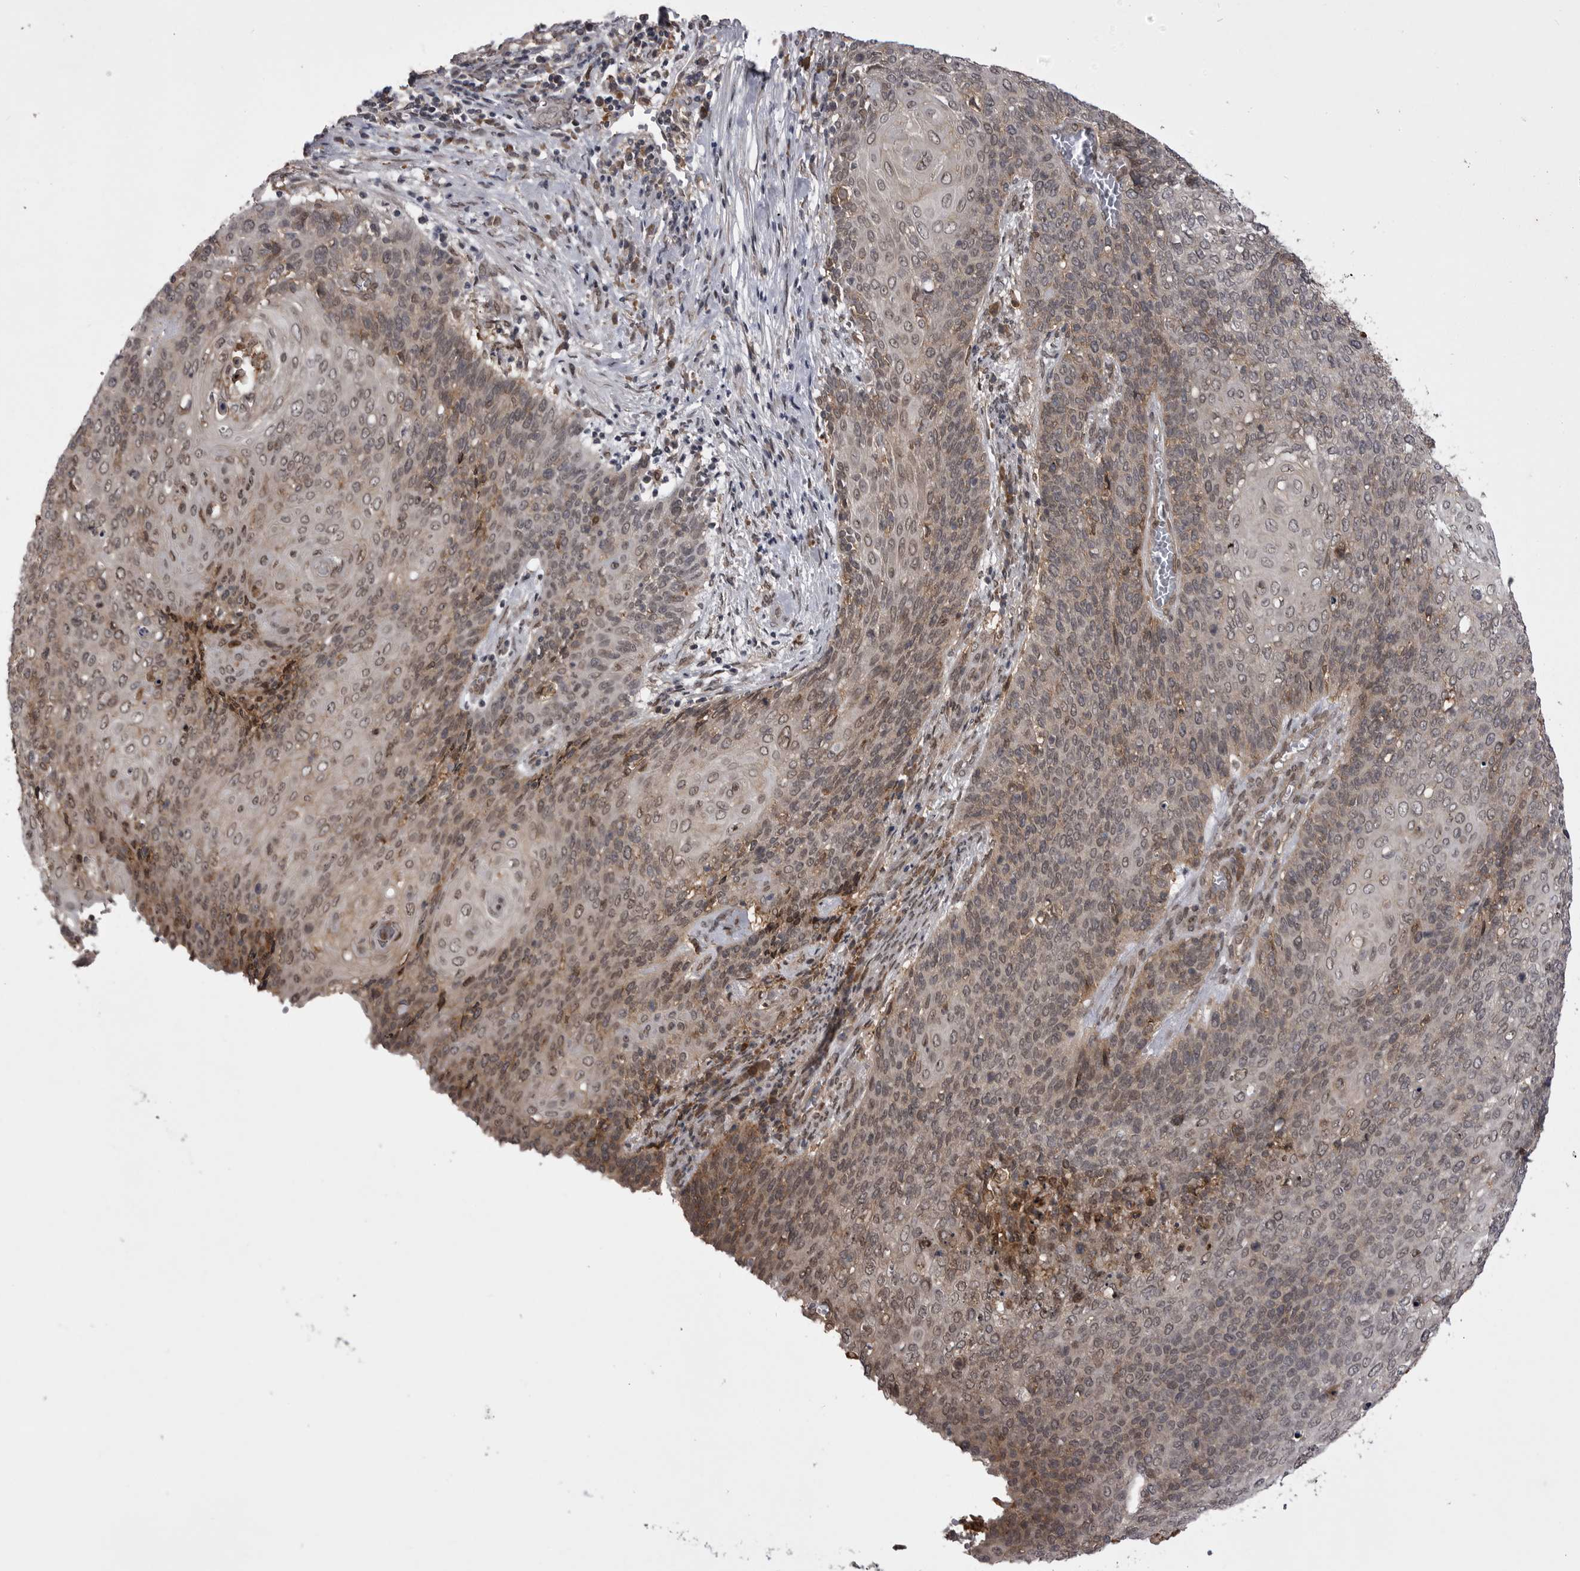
{"staining": {"intensity": "moderate", "quantity": ">75%", "location": "cytoplasmic/membranous,nuclear"}, "tissue": "cervical cancer", "cell_type": "Tumor cells", "image_type": "cancer", "snomed": [{"axis": "morphology", "description": "Squamous cell carcinoma, NOS"}, {"axis": "topography", "description": "Cervix"}], "caption": "About >75% of tumor cells in human squamous cell carcinoma (cervical) reveal moderate cytoplasmic/membranous and nuclear protein expression as visualized by brown immunohistochemical staining.", "gene": "ABL1", "patient": {"sex": "female", "age": 39}}